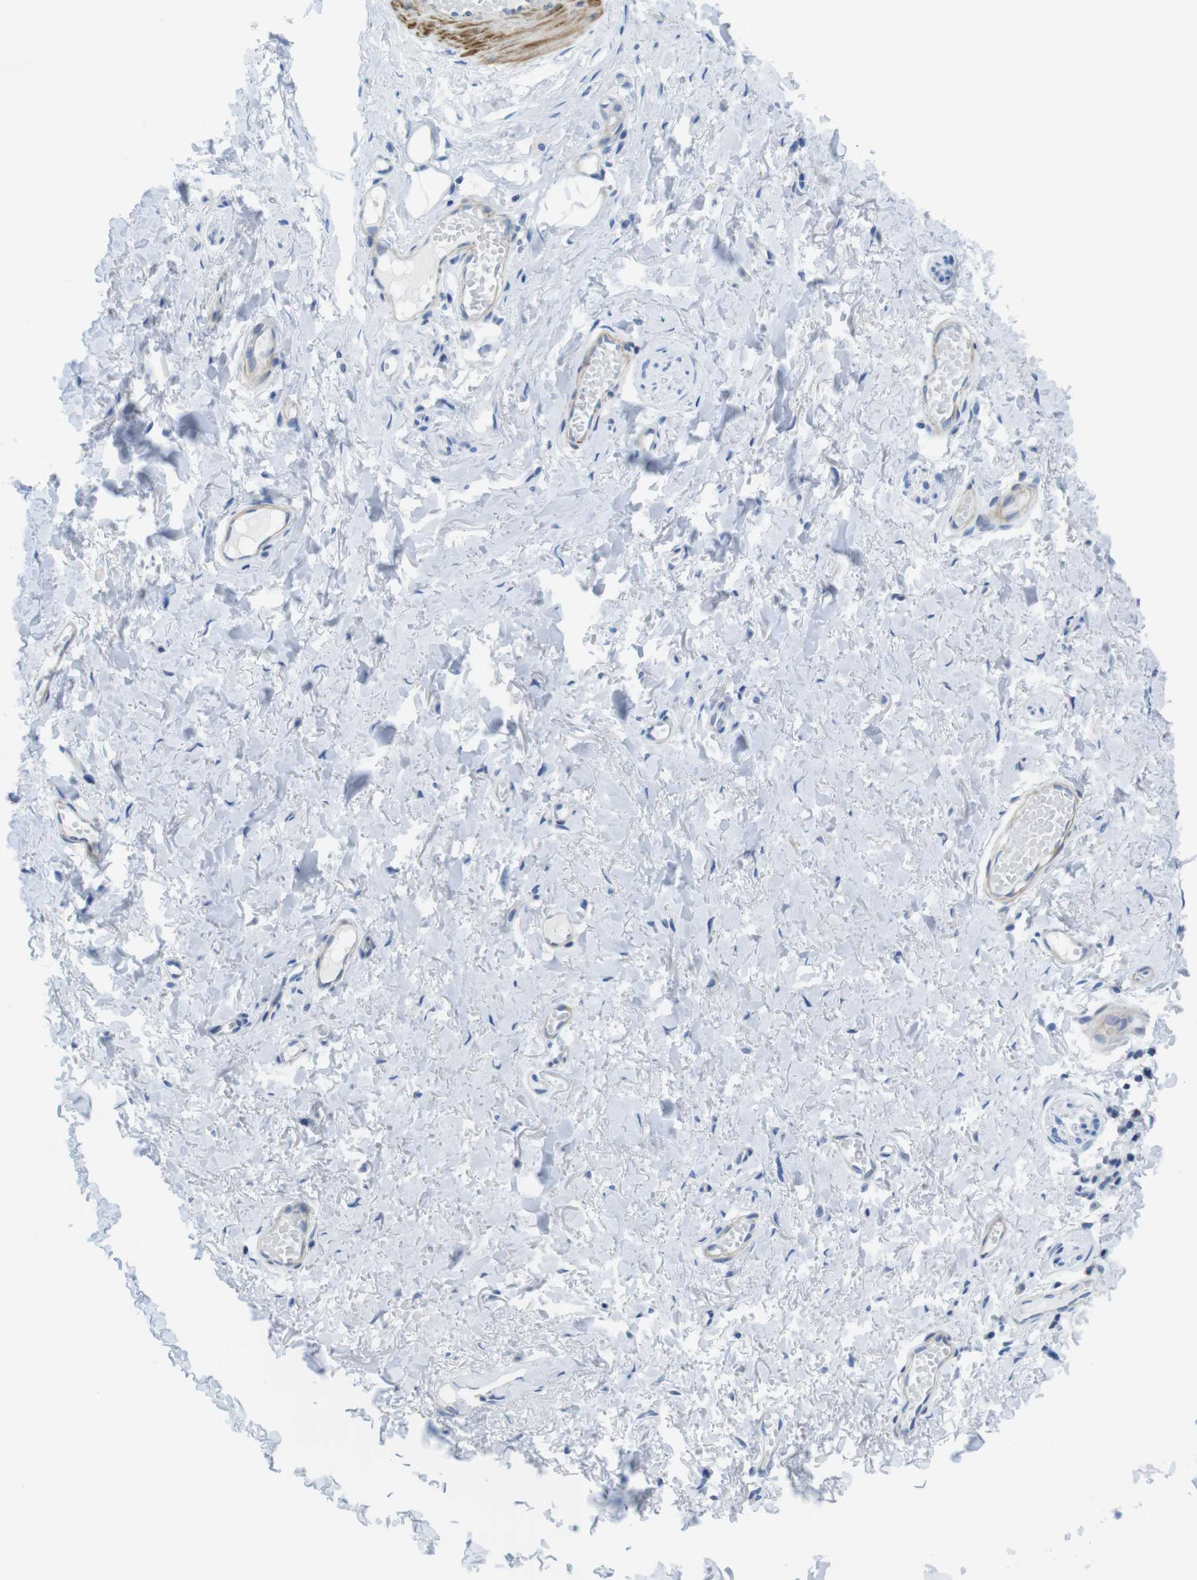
{"staining": {"intensity": "weak", "quantity": "<25%", "location": "cytoplasmic/membranous"}, "tissue": "skin", "cell_type": "Epidermal cells", "image_type": "normal", "snomed": [{"axis": "morphology", "description": "Normal tissue, NOS"}, {"axis": "morphology", "description": "Inflammation, NOS"}, {"axis": "topography", "description": "Vulva"}], "caption": "Immunohistochemical staining of unremarkable skin displays no significant expression in epidermal cells. (IHC, brightfield microscopy, high magnification).", "gene": "ASIC5", "patient": {"sex": "female", "age": 84}}